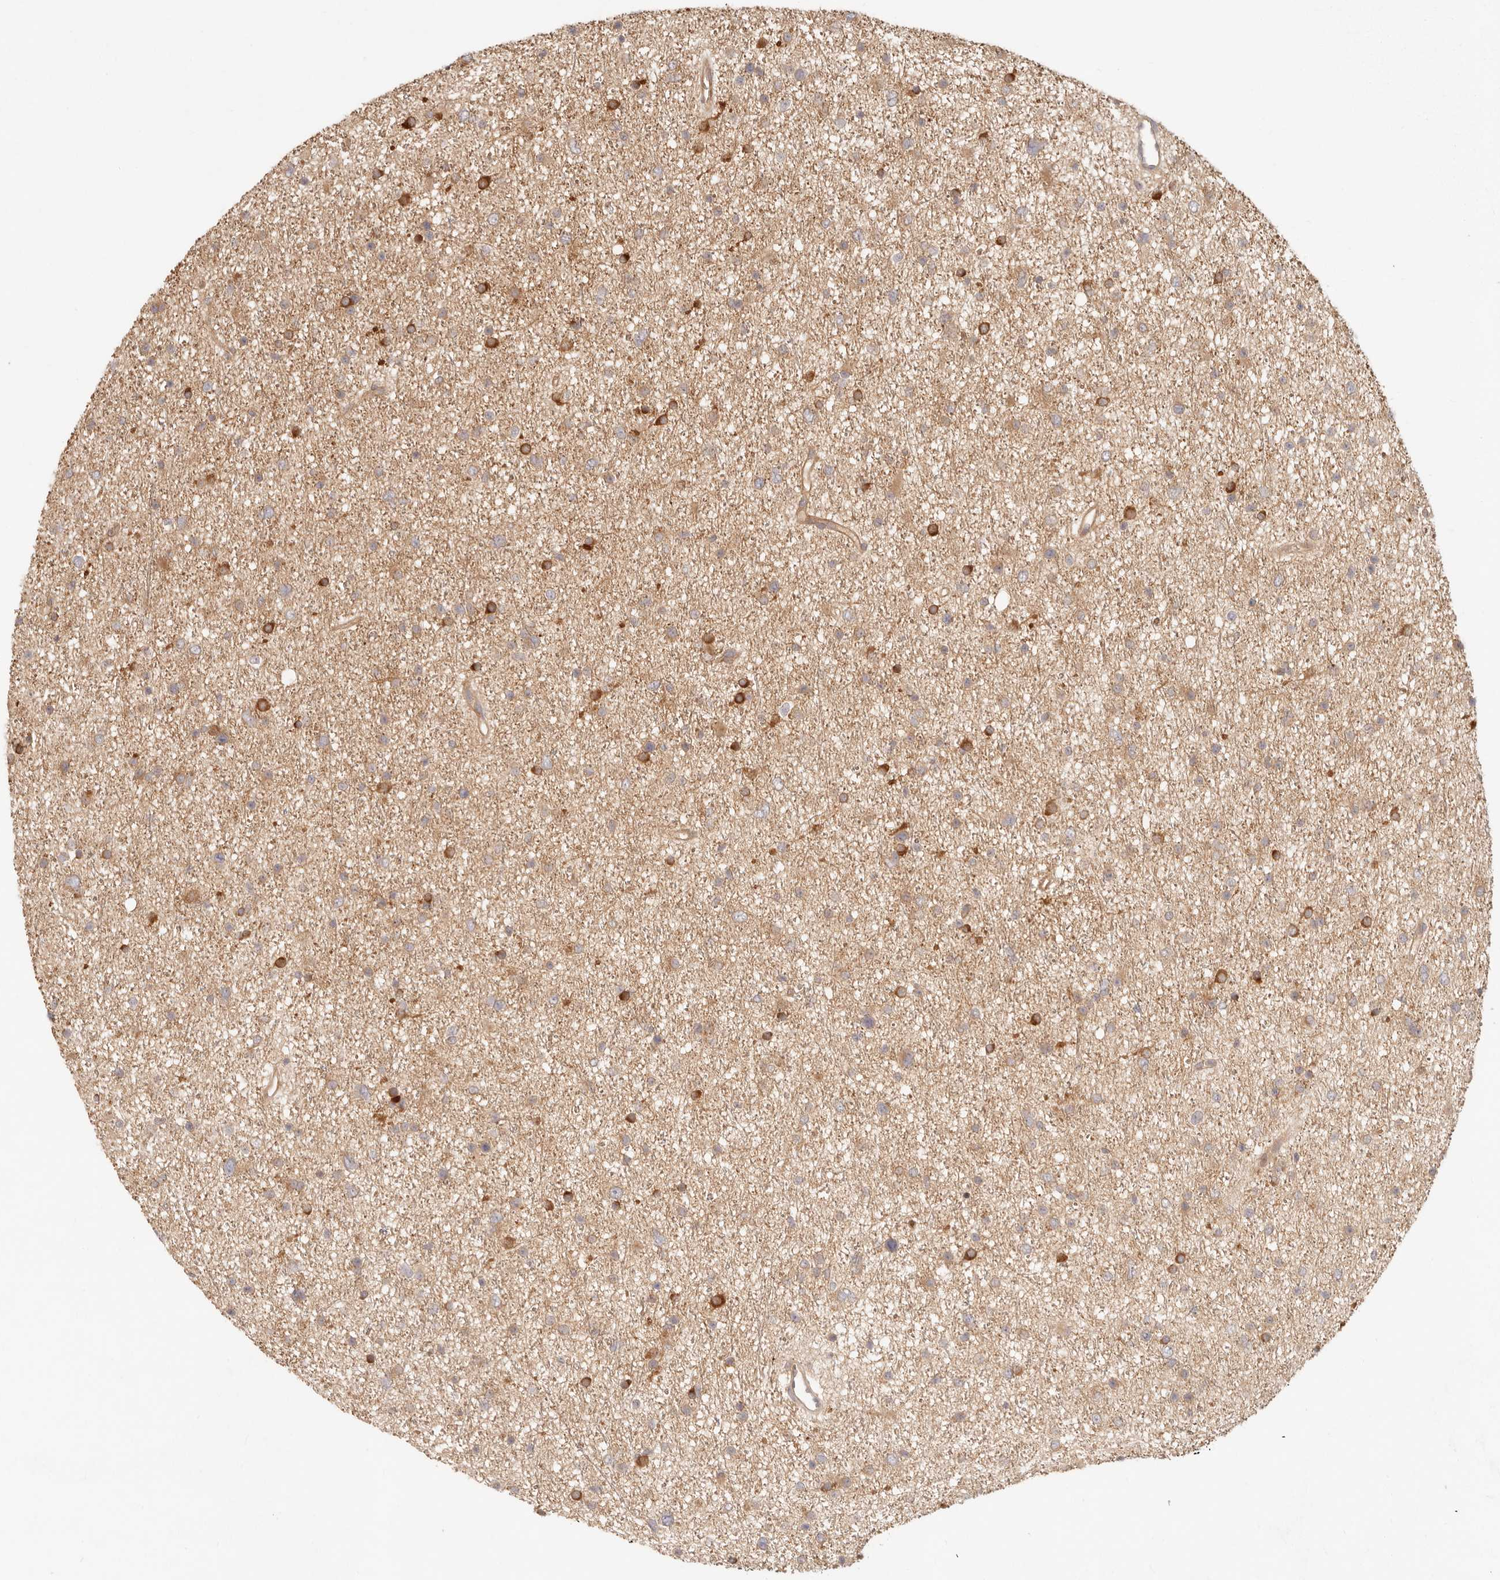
{"staining": {"intensity": "weak", "quantity": ">75%", "location": "cytoplasmic/membranous"}, "tissue": "glioma", "cell_type": "Tumor cells", "image_type": "cancer", "snomed": [{"axis": "morphology", "description": "Glioma, malignant, Low grade"}, {"axis": "topography", "description": "Cerebral cortex"}], "caption": "A brown stain labels weak cytoplasmic/membranous staining of a protein in human glioma tumor cells. (Stains: DAB (3,3'-diaminobenzidine) in brown, nuclei in blue, Microscopy: brightfield microscopy at high magnification).", "gene": "PPP1R3B", "patient": {"sex": "female", "age": 39}}